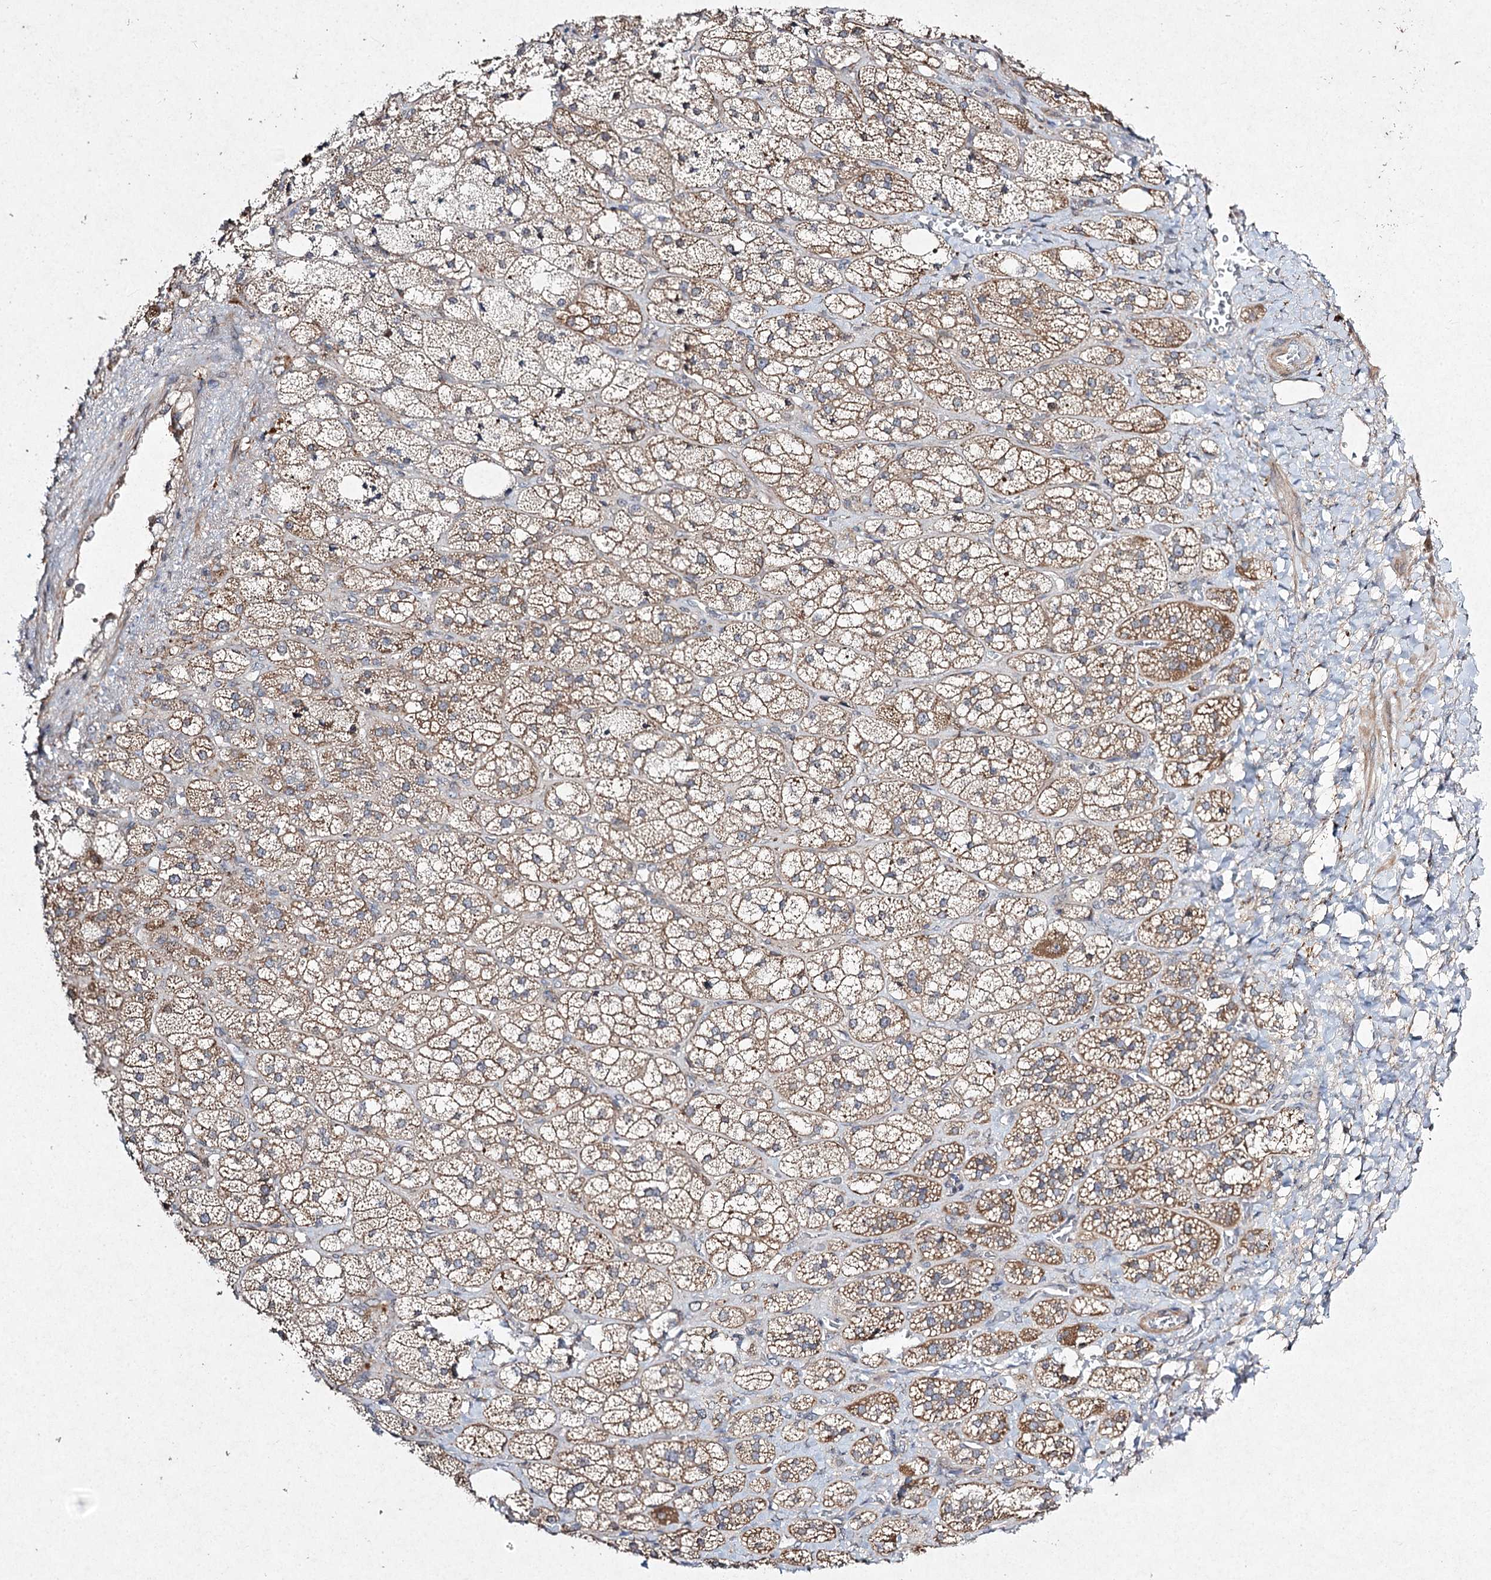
{"staining": {"intensity": "moderate", "quantity": ">75%", "location": "cytoplasmic/membranous"}, "tissue": "adrenal gland", "cell_type": "Glandular cells", "image_type": "normal", "snomed": [{"axis": "morphology", "description": "Normal tissue, NOS"}, {"axis": "topography", "description": "Adrenal gland"}], "caption": "A photomicrograph of human adrenal gland stained for a protein shows moderate cytoplasmic/membranous brown staining in glandular cells. (IHC, brightfield microscopy, high magnification).", "gene": "FANCL", "patient": {"sex": "male", "age": 61}}